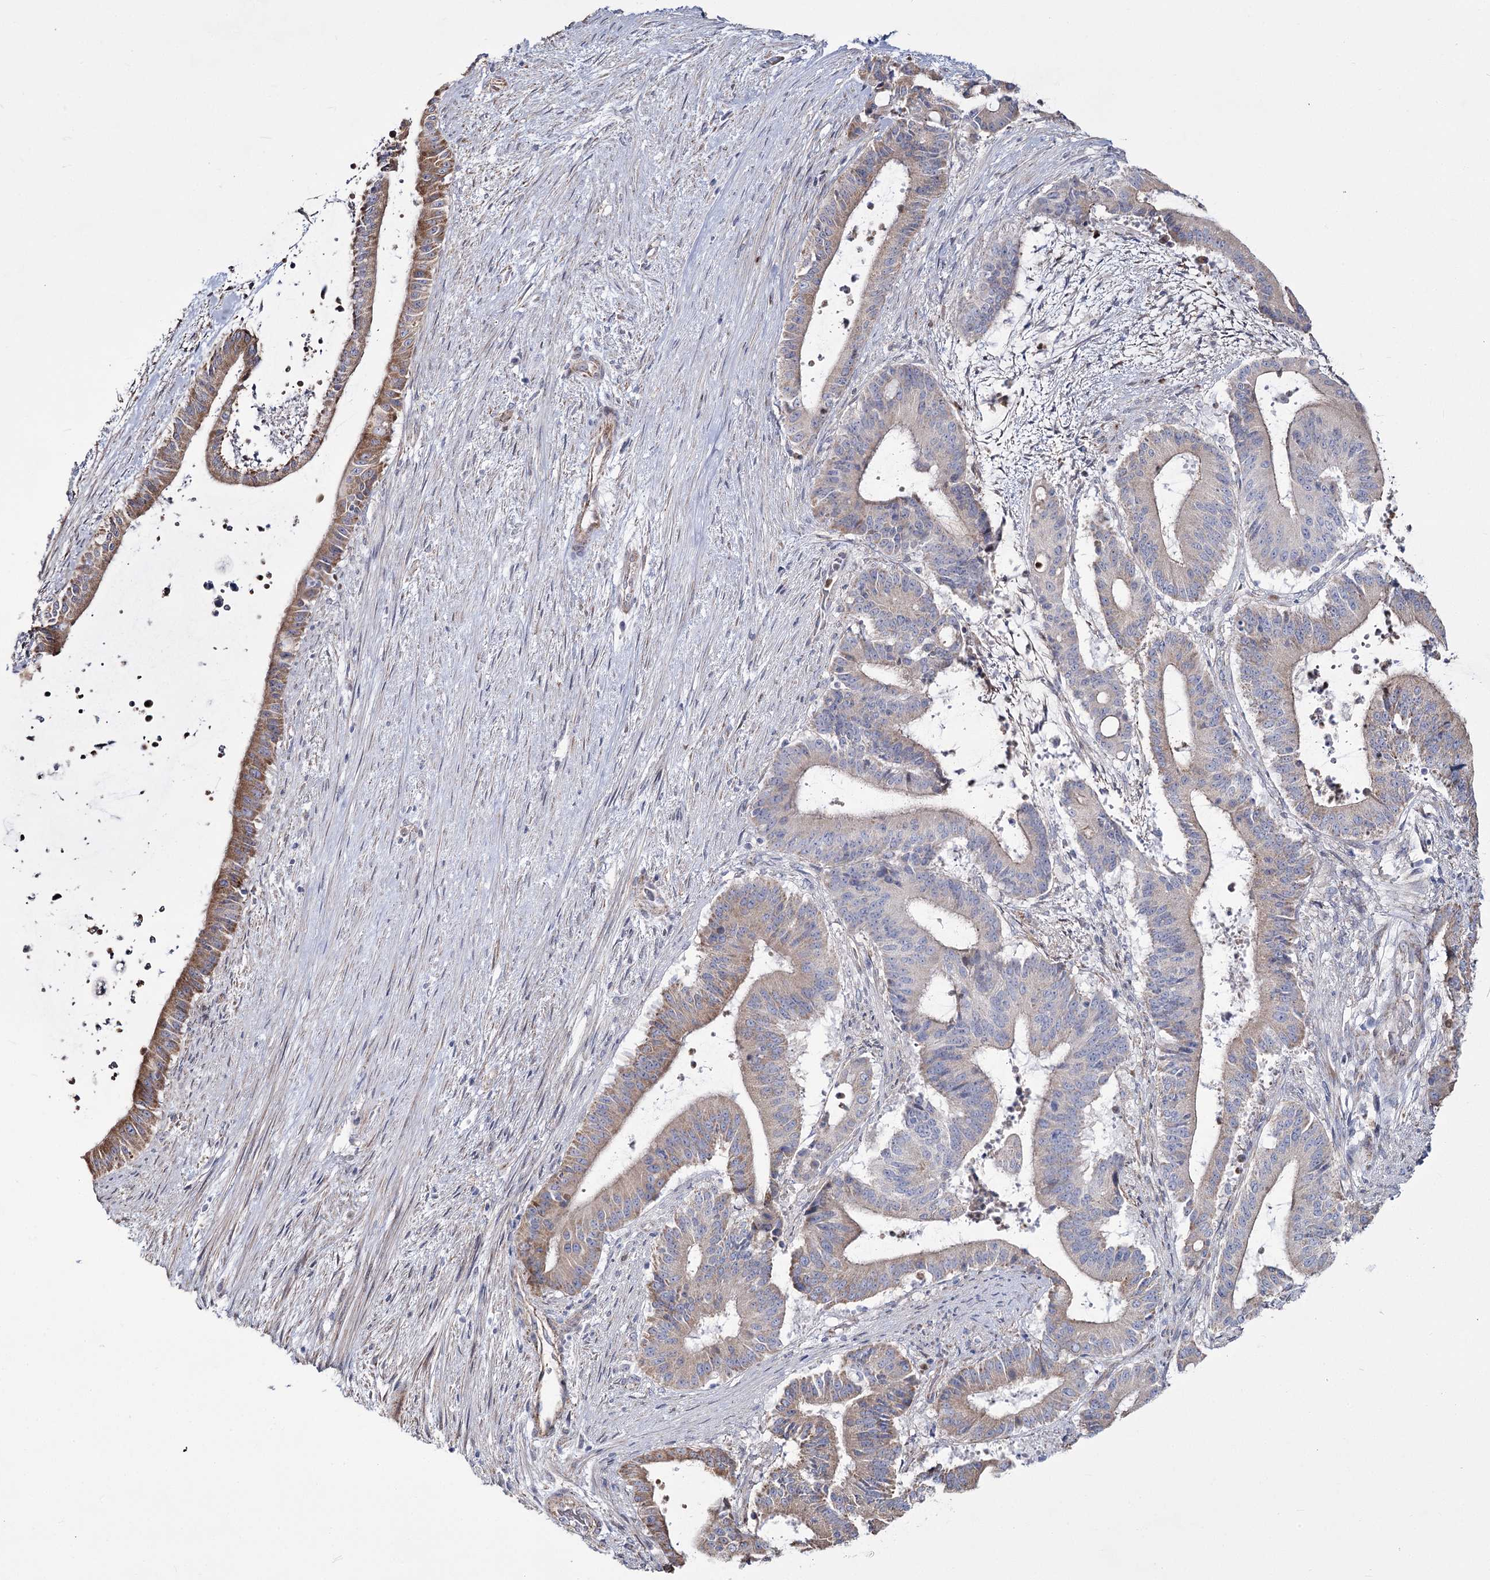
{"staining": {"intensity": "moderate", "quantity": "<25%", "location": "cytoplasmic/membranous"}, "tissue": "liver cancer", "cell_type": "Tumor cells", "image_type": "cancer", "snomed": [{"axis": "morphology", "description": "Normal tissue, NOS"}, {"axis": "morphology", "description": "Cholangiocarcinoma"}, {"axis": "topography", "description": "Liver"}, {"axis": "topography", "description": "Peripheral nerve tissue"}], "caption": "DAB (3,3'-diaminobenzidine) immunohistochemical staining of liver cancer (cholangiocarcinoma) shows moderate cytoplasmic/membranous protein expression in about <25% of tumor cells.", "gene": "ME3", "patient": {"sex": "female", "age": 73}}